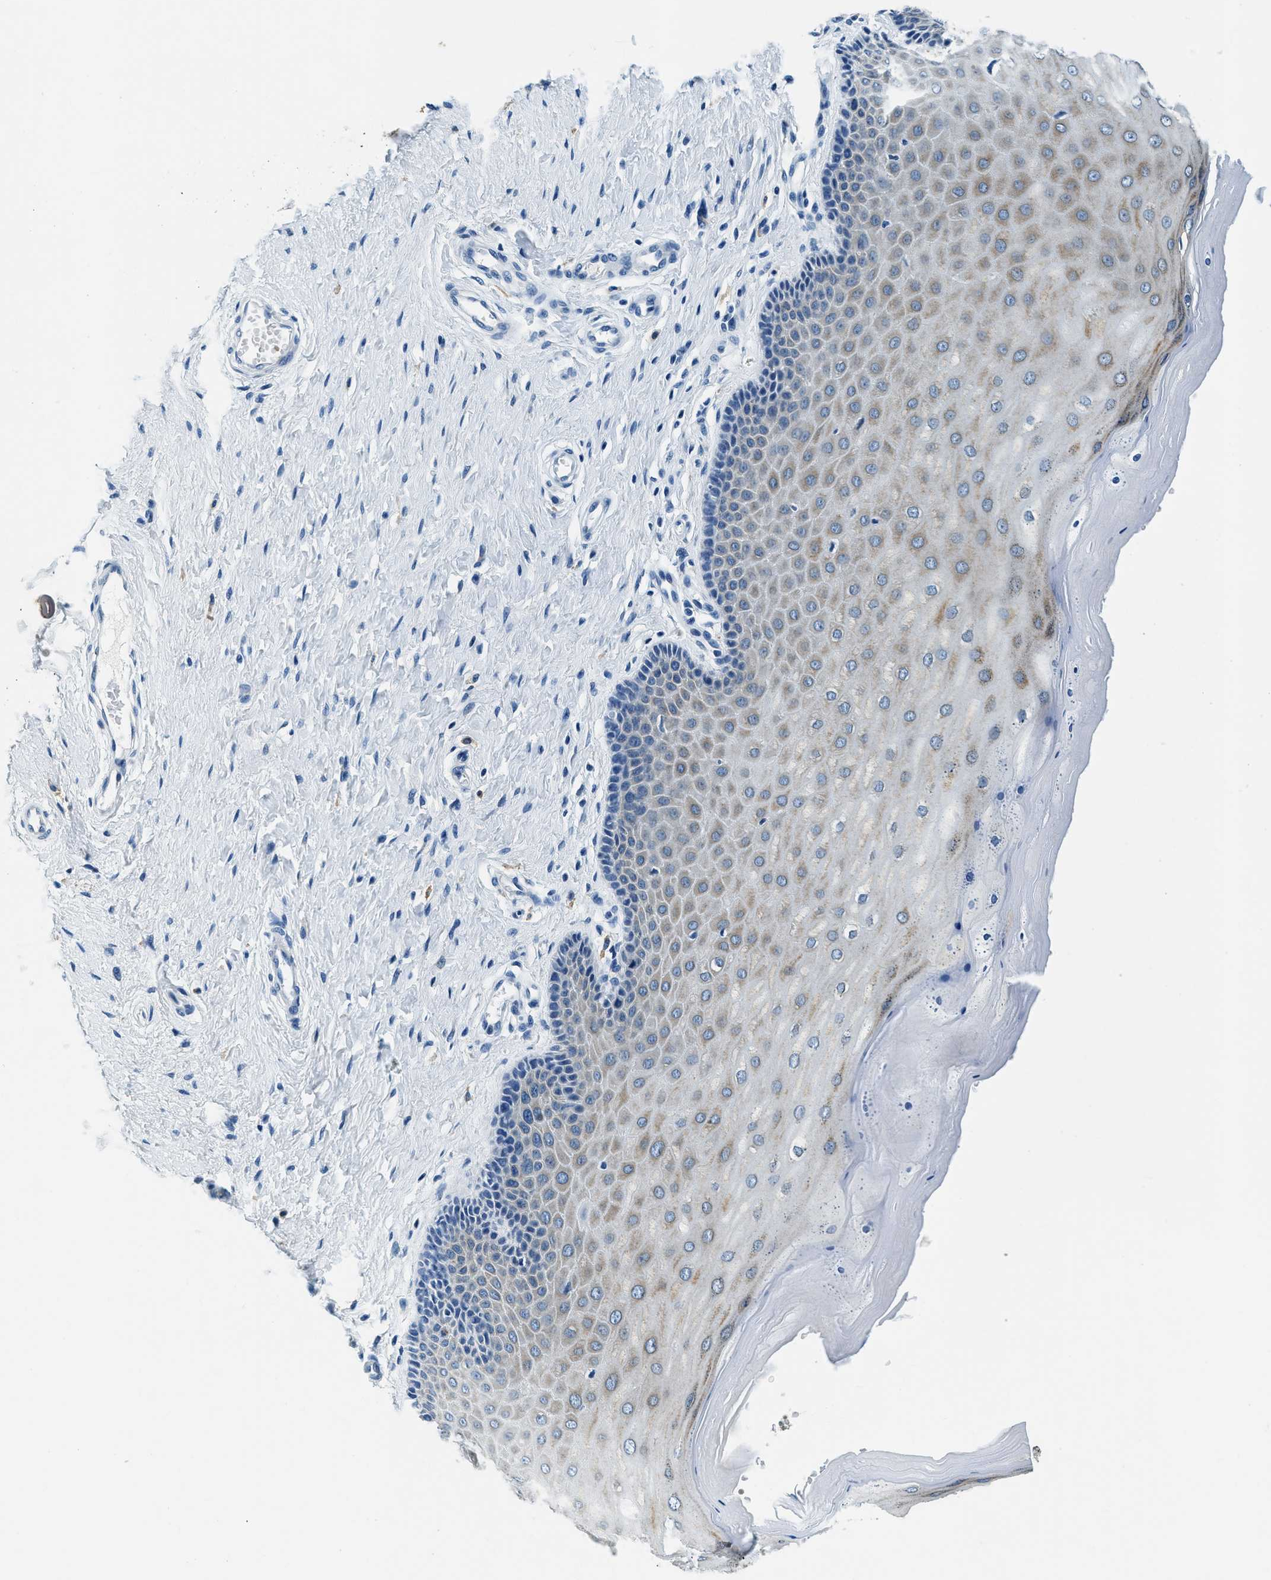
{"staining": {"intensity": "negative", "quantity": "none", "location": "none"}, "tissue": "cervix", "cell_type": "Glandular cells", "image_type": "normal", "snomed": [{"axis": "morphology", "description": "Normal tissue, NOS"}, {"axis": "topography", "description": "Cervix"}], "caption": "Immunohistochemical staining of unremarkable cervix displays no significant positivity in glandular cells.", "gene": "UBAC2", "patient": {"sex": "female", "age": 55}}